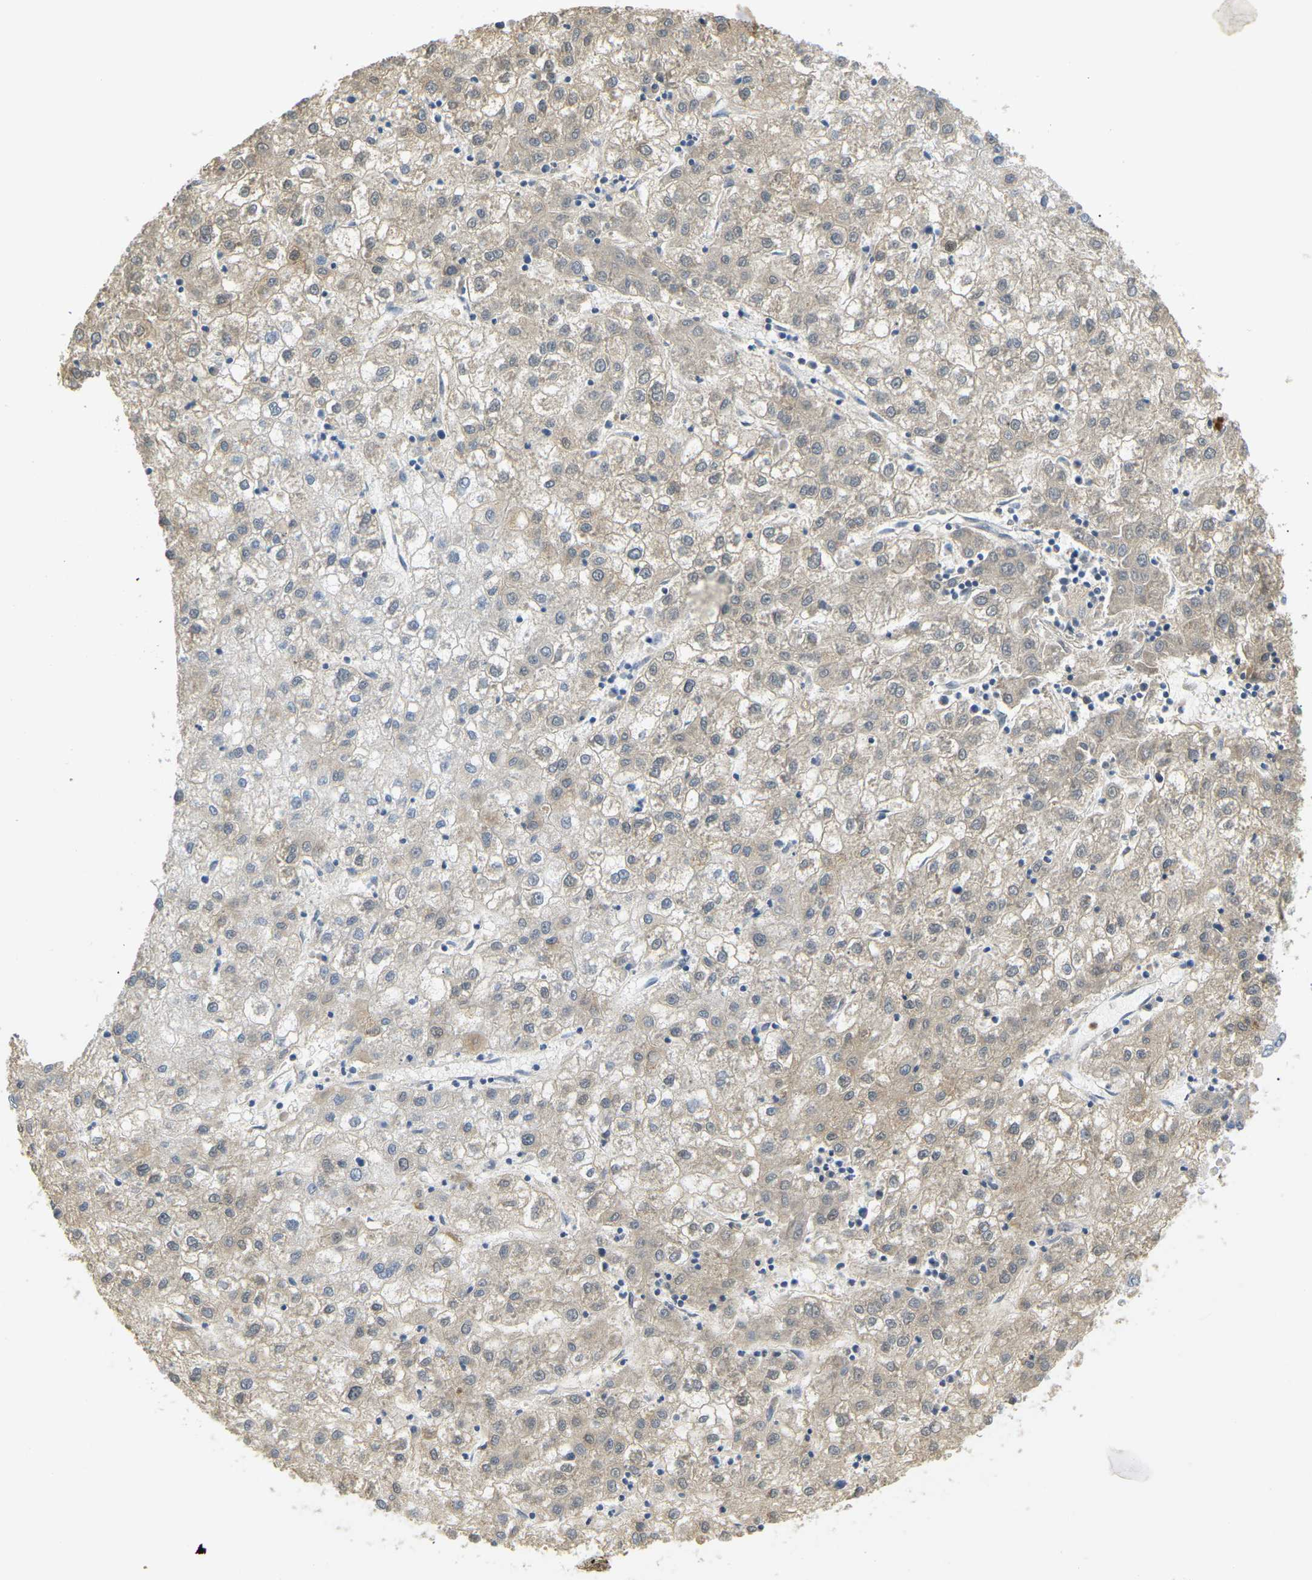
{"staining": {"intensity": "moderate", "quantity": ">75%", "location": "cytoplasmic/membranous"}, "tissue": "liver cancer", "cell_type": "Tumor cells", "image_type": "cancer", "snomed": [{"axis": "morphology", "description": "Carcinoma, Hepatocellular, NOS"}, {"axis": "topography", "description": "Liver"}], "caption": "Brown immunohistochemical staining in liver cancer reveals moderate cytoplasmic/membranous expression in about >75% of tumor cells. The staining is performed using DAB (3,3'-diaminobenzidine) brown chromogen to label protein expression. The nuclei are counter-stained blue using hematoxylin.", "gene": "CD300E", "patient": {"sex": "male", "age": 72}}